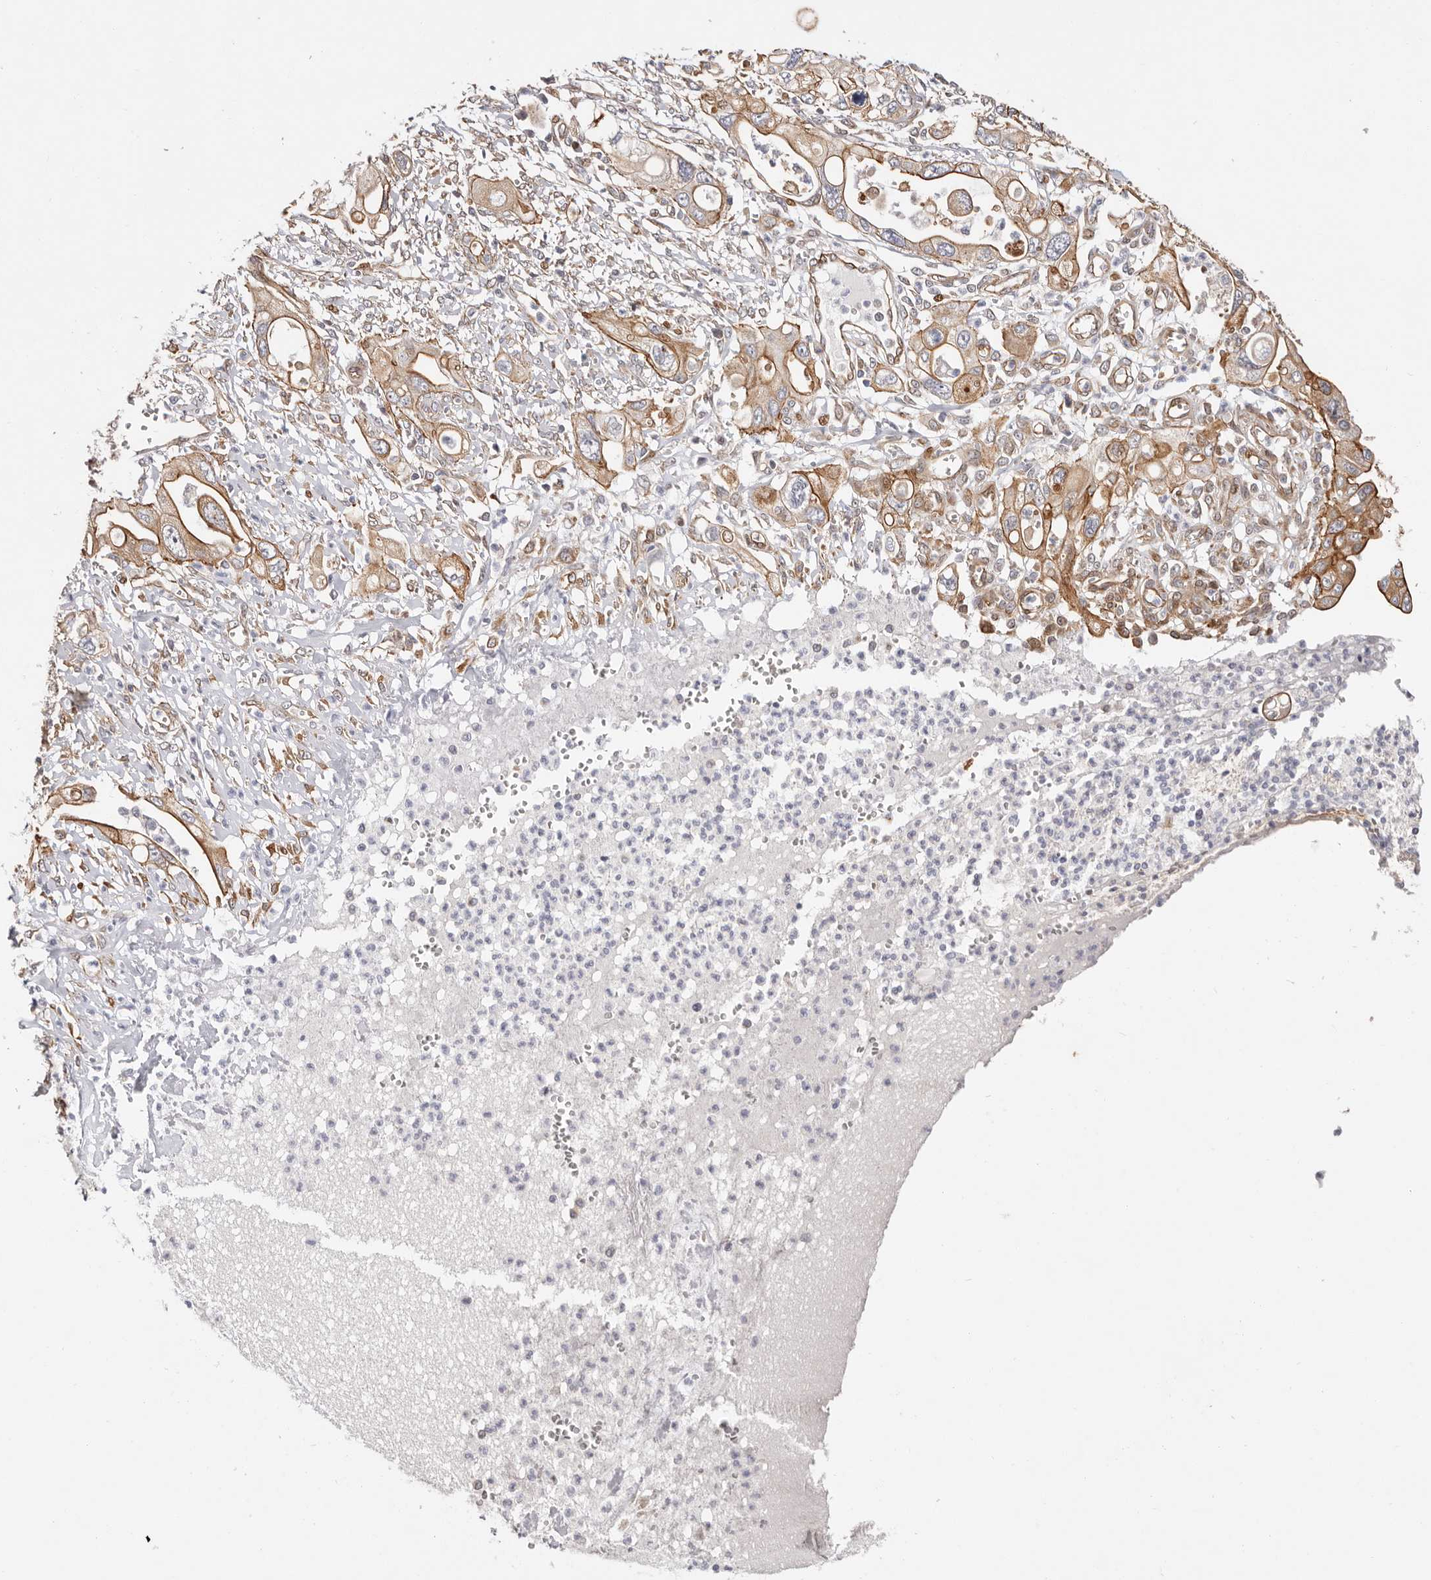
{"staining": {"intensity": "moderate", "quantity": ">75%", "location": "cytoplasmic/membranous,nuclear"}, "tissue": "pancreatic cancer", "cell_type": "Tumor cells", "image_type": "cancer", "snomed": [{"axis": "morphology", "description": "Adenocarcinoma, NOS"}, {"axis": "topography", "description": "Pancreas"}], "caption": "Pancreatic cancer (adenocarcinoma) stained with DAB immunohistochemistry (IHC) exhibits medium levels of moderate cytoplasmic/membranous and nuclear staining in about >75% of tumor cells.", "gene": "EPHX3", "patient": {"sex": "male", "age": 68}}